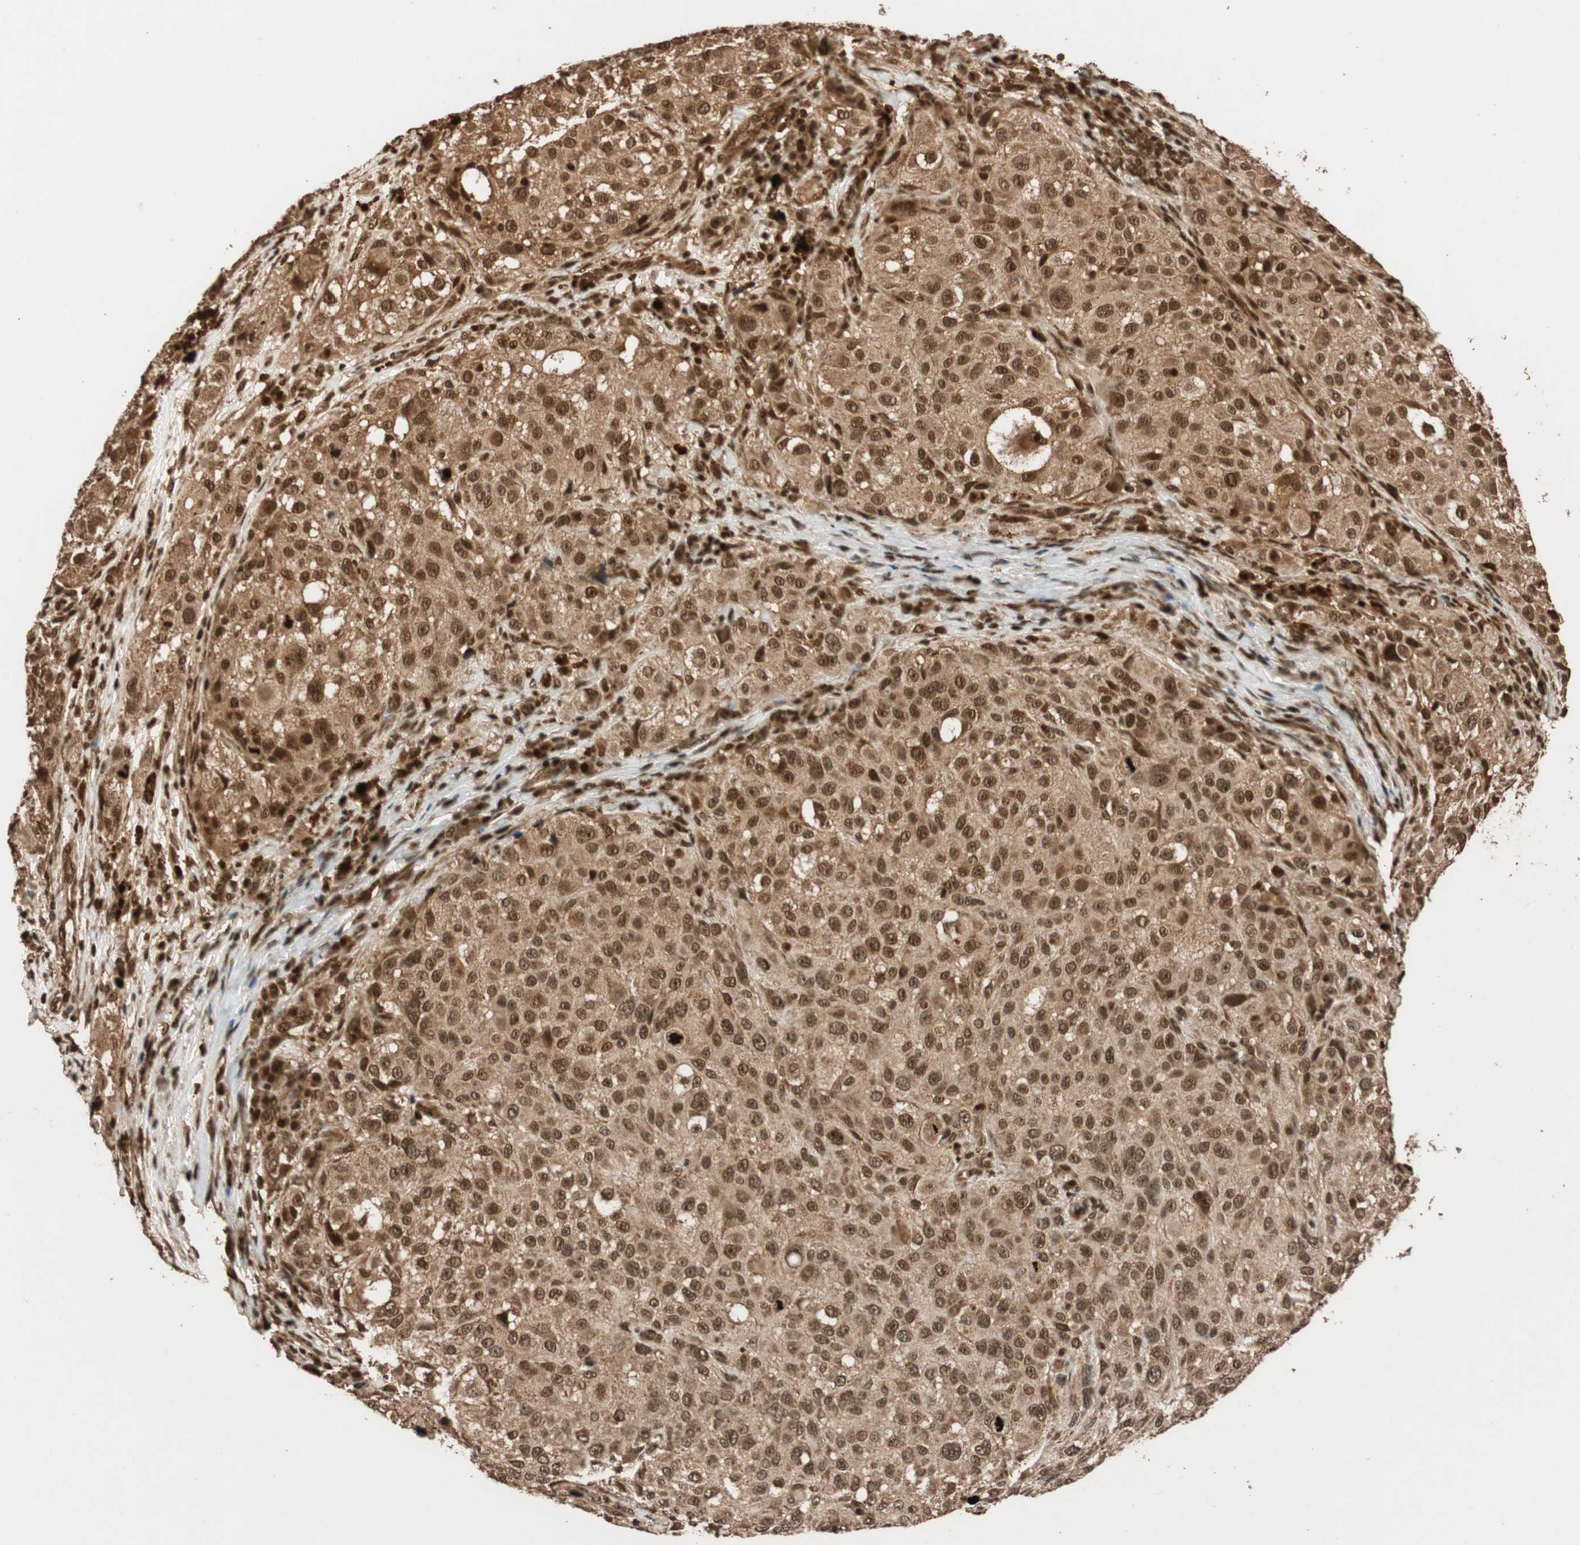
{"staining": {"intensity": "strong", "quantity": ">75%", "location": "cytoplasmic/membranous,nuclear"}, "tissue": "melanoma", "cell_type": "Tumor cells", "image_type": "cancer", "snomed": [{"axis": "morphology", "description": "Necrosis, NOS"}, {"axis": "morphology", "description": "Malignant melanoma, NOS"}, {"axis": "topography", "description": "Skin"}], "caption": "IHC photomicrograph of human malignant melanoma stained for a protein (brown), which shows high levels of strong cytoplasmic/membranous and nuclear positivity in approximately >75% of tumor cells.", "gene": "ALKBH5", "patient": {"sex": "female", "age": 87}}